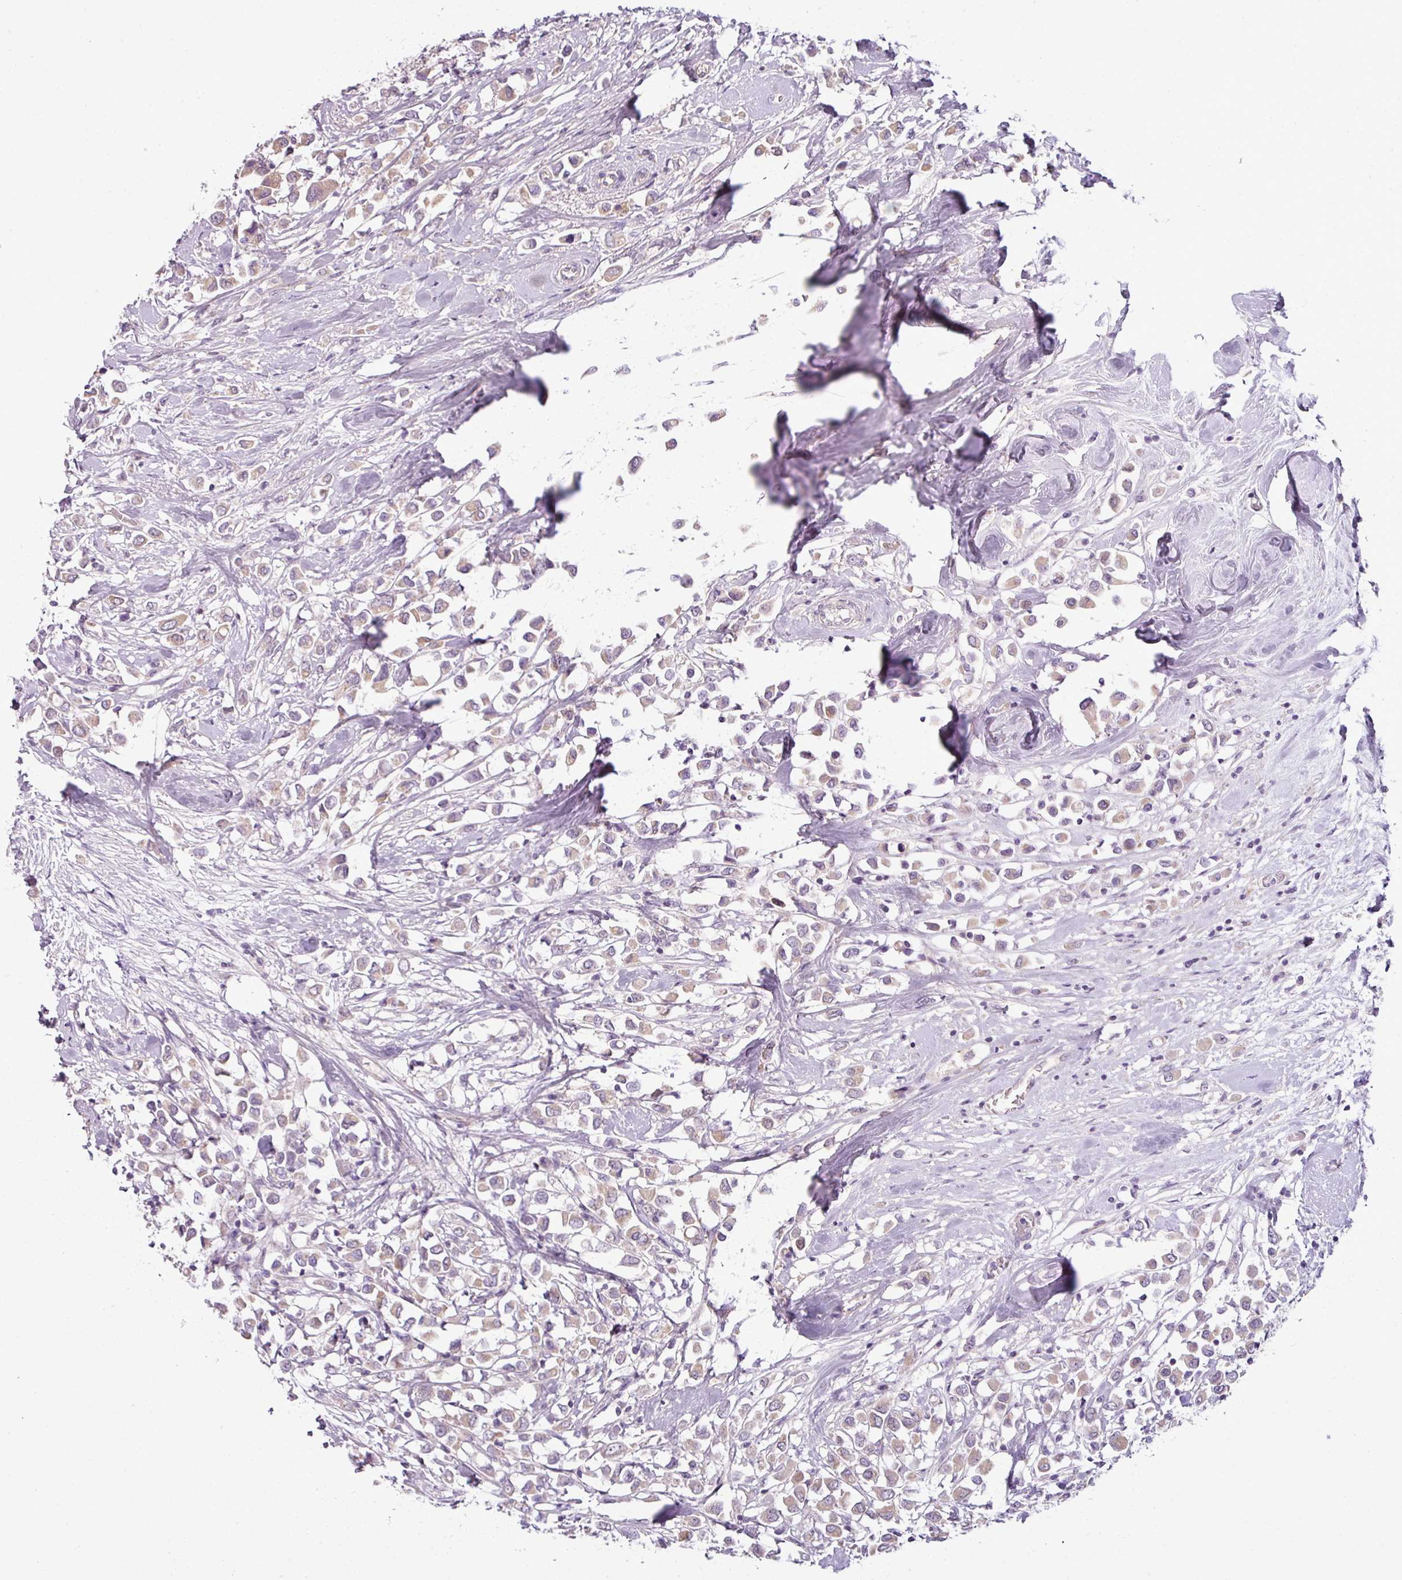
{"staining": {"intensity": "weak", "quantity": ">75%", "location": "cytoplasmic/membranous"}, "tissue": "breast cancer", "cell_type": "Tumor cells", "image_type": "cancer", "snomed": [{"axis": "morphology", "description": "Duct carcinoma"}, {"axis": "topography", "description": "Breast"}], "caption": "Protein staining of infiltrating ductal carcinoma (breast) tissue demonstrates weak cytoplasmic/membranous staining in approximately >75% of tumor cells.", "gene": "DERPC", "patient": {"sex": "female", "age": 61}}